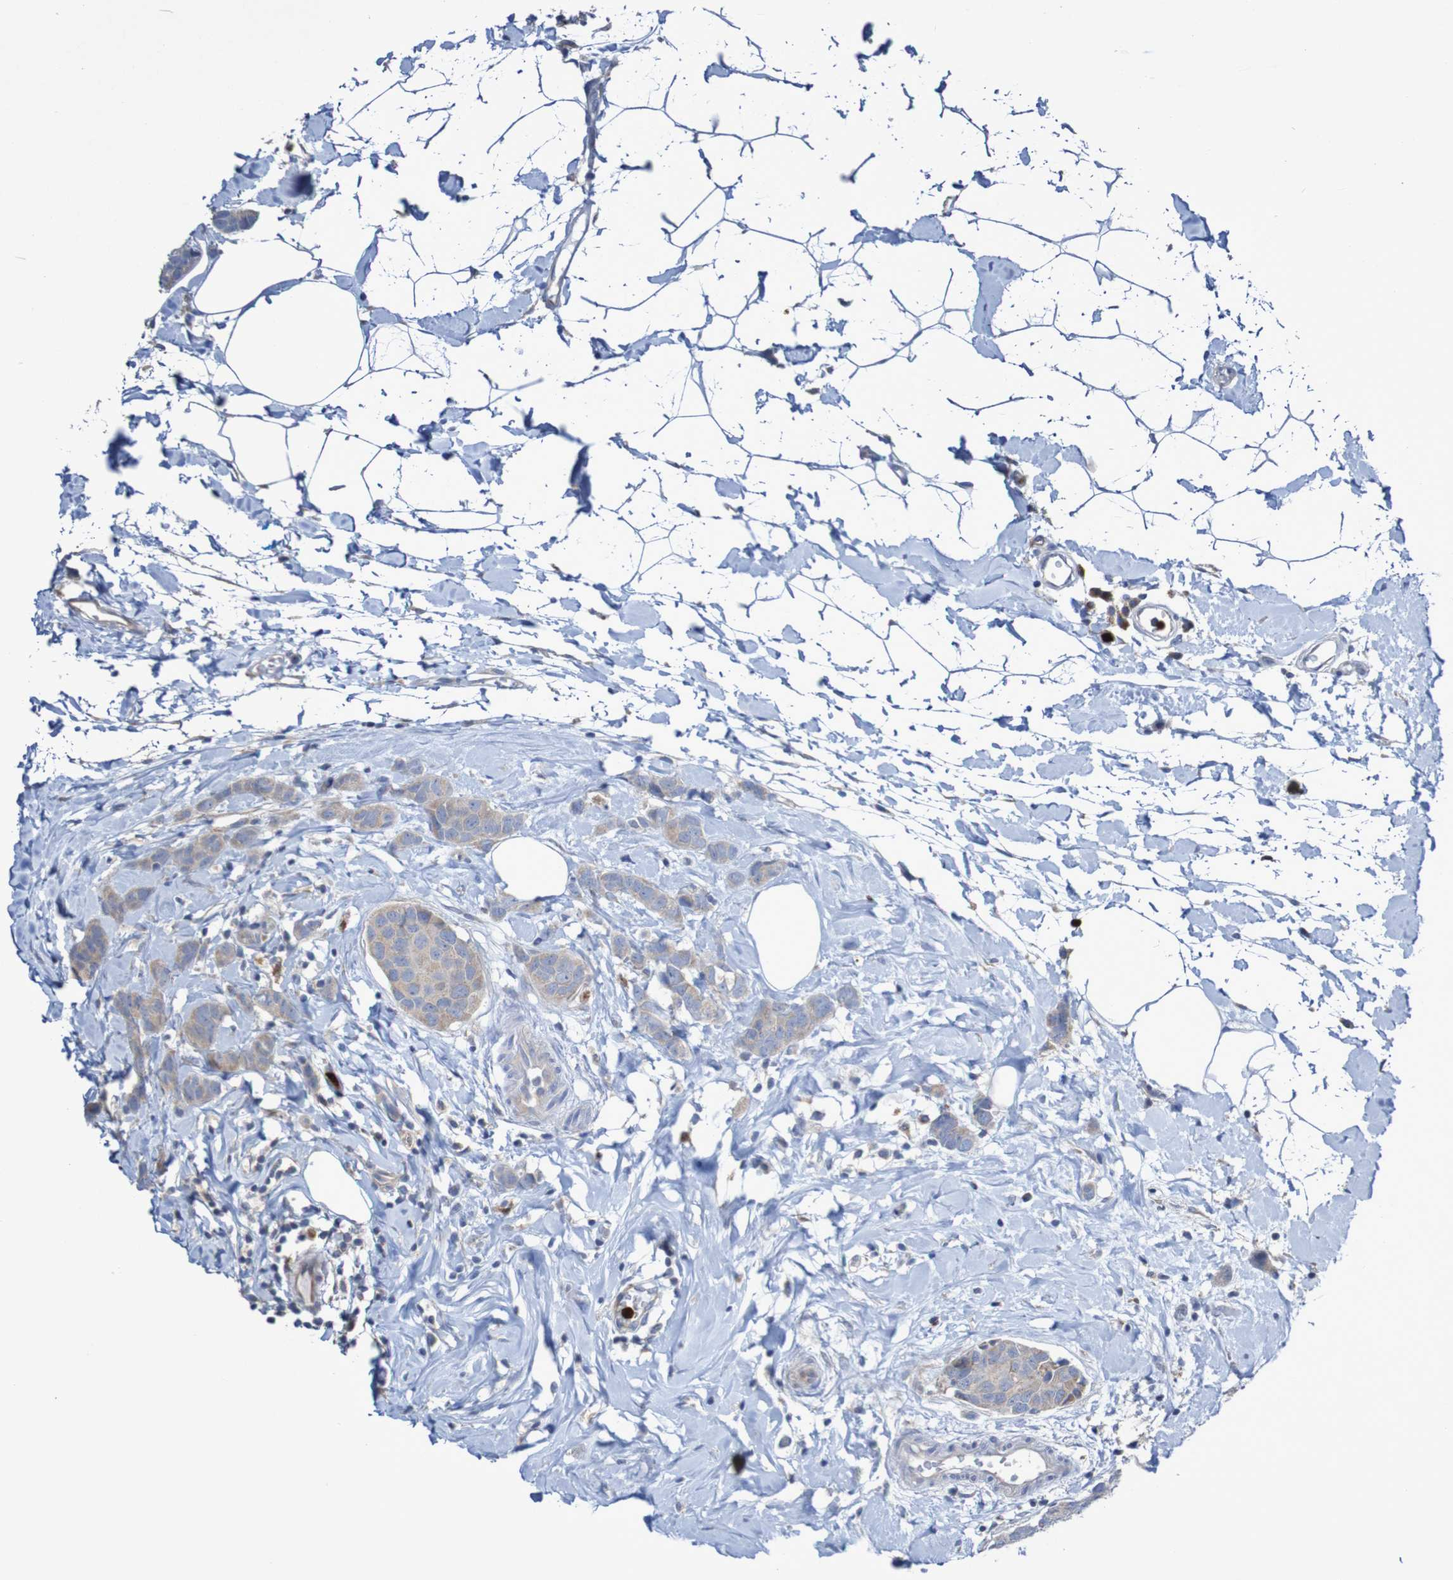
{"staining": {"intensity": "weak", "quantity": ">75%", "location": "cytoplasmic/membranous"}, "tissue": "breast cancer", "cell_type": "Tumor cells", "image_type": "cancer", "snomed": [{"axis": "morphology", "description": "Normal tissue, NOS"}, {"axis": "morphology", "description": "Duct carcinoma"}, {"axis": "topography", "description": "Breast"}], "caption": "Infiltrating ductal carcinoma (breast) tissue reveals weak cytoplasmic/membranous positivity in about >75% of tumor cells (Brightfield microscopy of DAB IHC at high magnification).", "gene": "PARP4", "patient": {"sex": "female", "age": 50}}